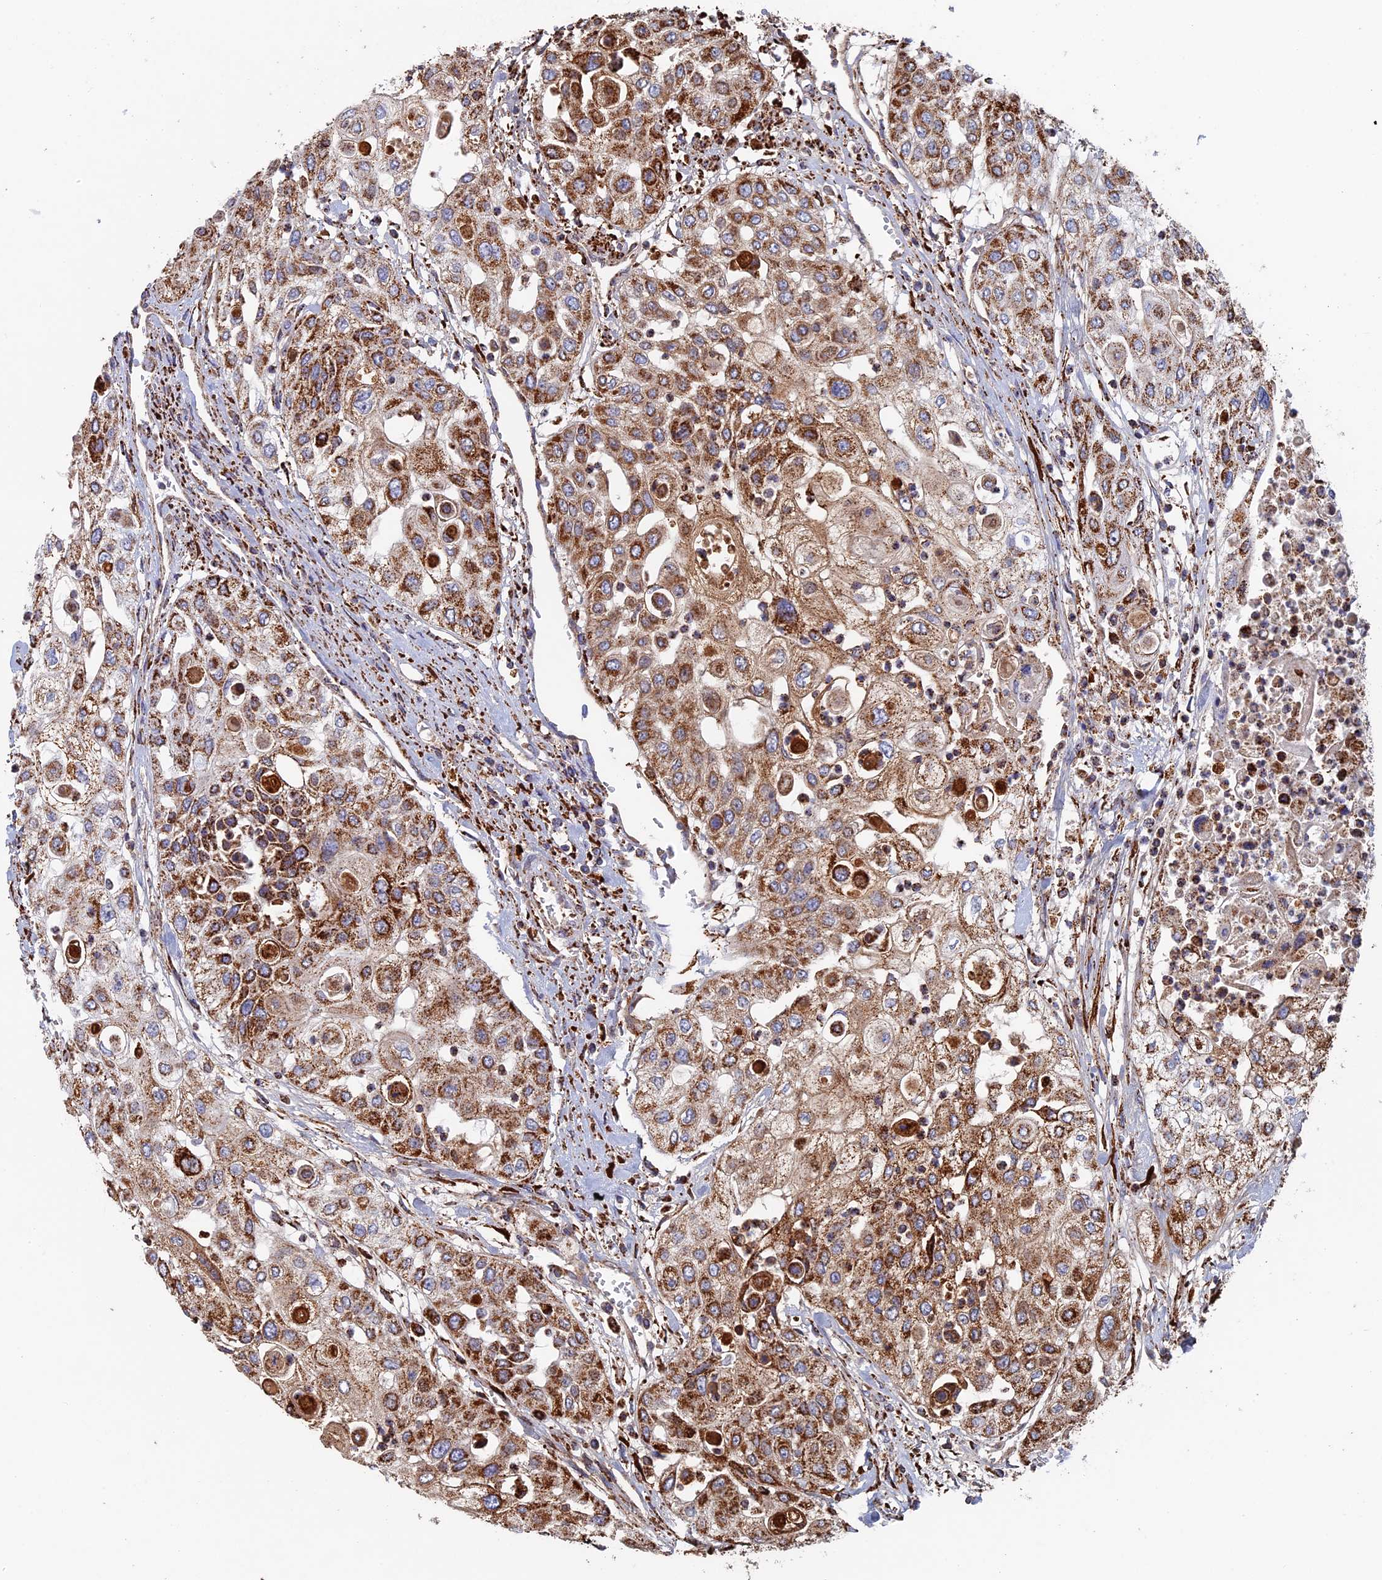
{"staining": {"intensity": "moderate", "quantity": ">75%", "location": "cytoplasmic/membranous"}, "tissue": "urothelial cancer", "cell_type": "Tumor cells", "image_type": "cancer", "snomed": [{"axis": "morphology", "description": "Urothelial carcinoma, High grade"}, {"axis": "topography", "description": "Urinary bladder"}], "caption": "Human high-grade urothelial carcinoma stained for a protein (brown) reveals moderate cytoplasmic/membranous positive staining in approximately >75% of tumor cells.", "gene": "SEC24D", "patient": {"sex": "female", "age": 79}}